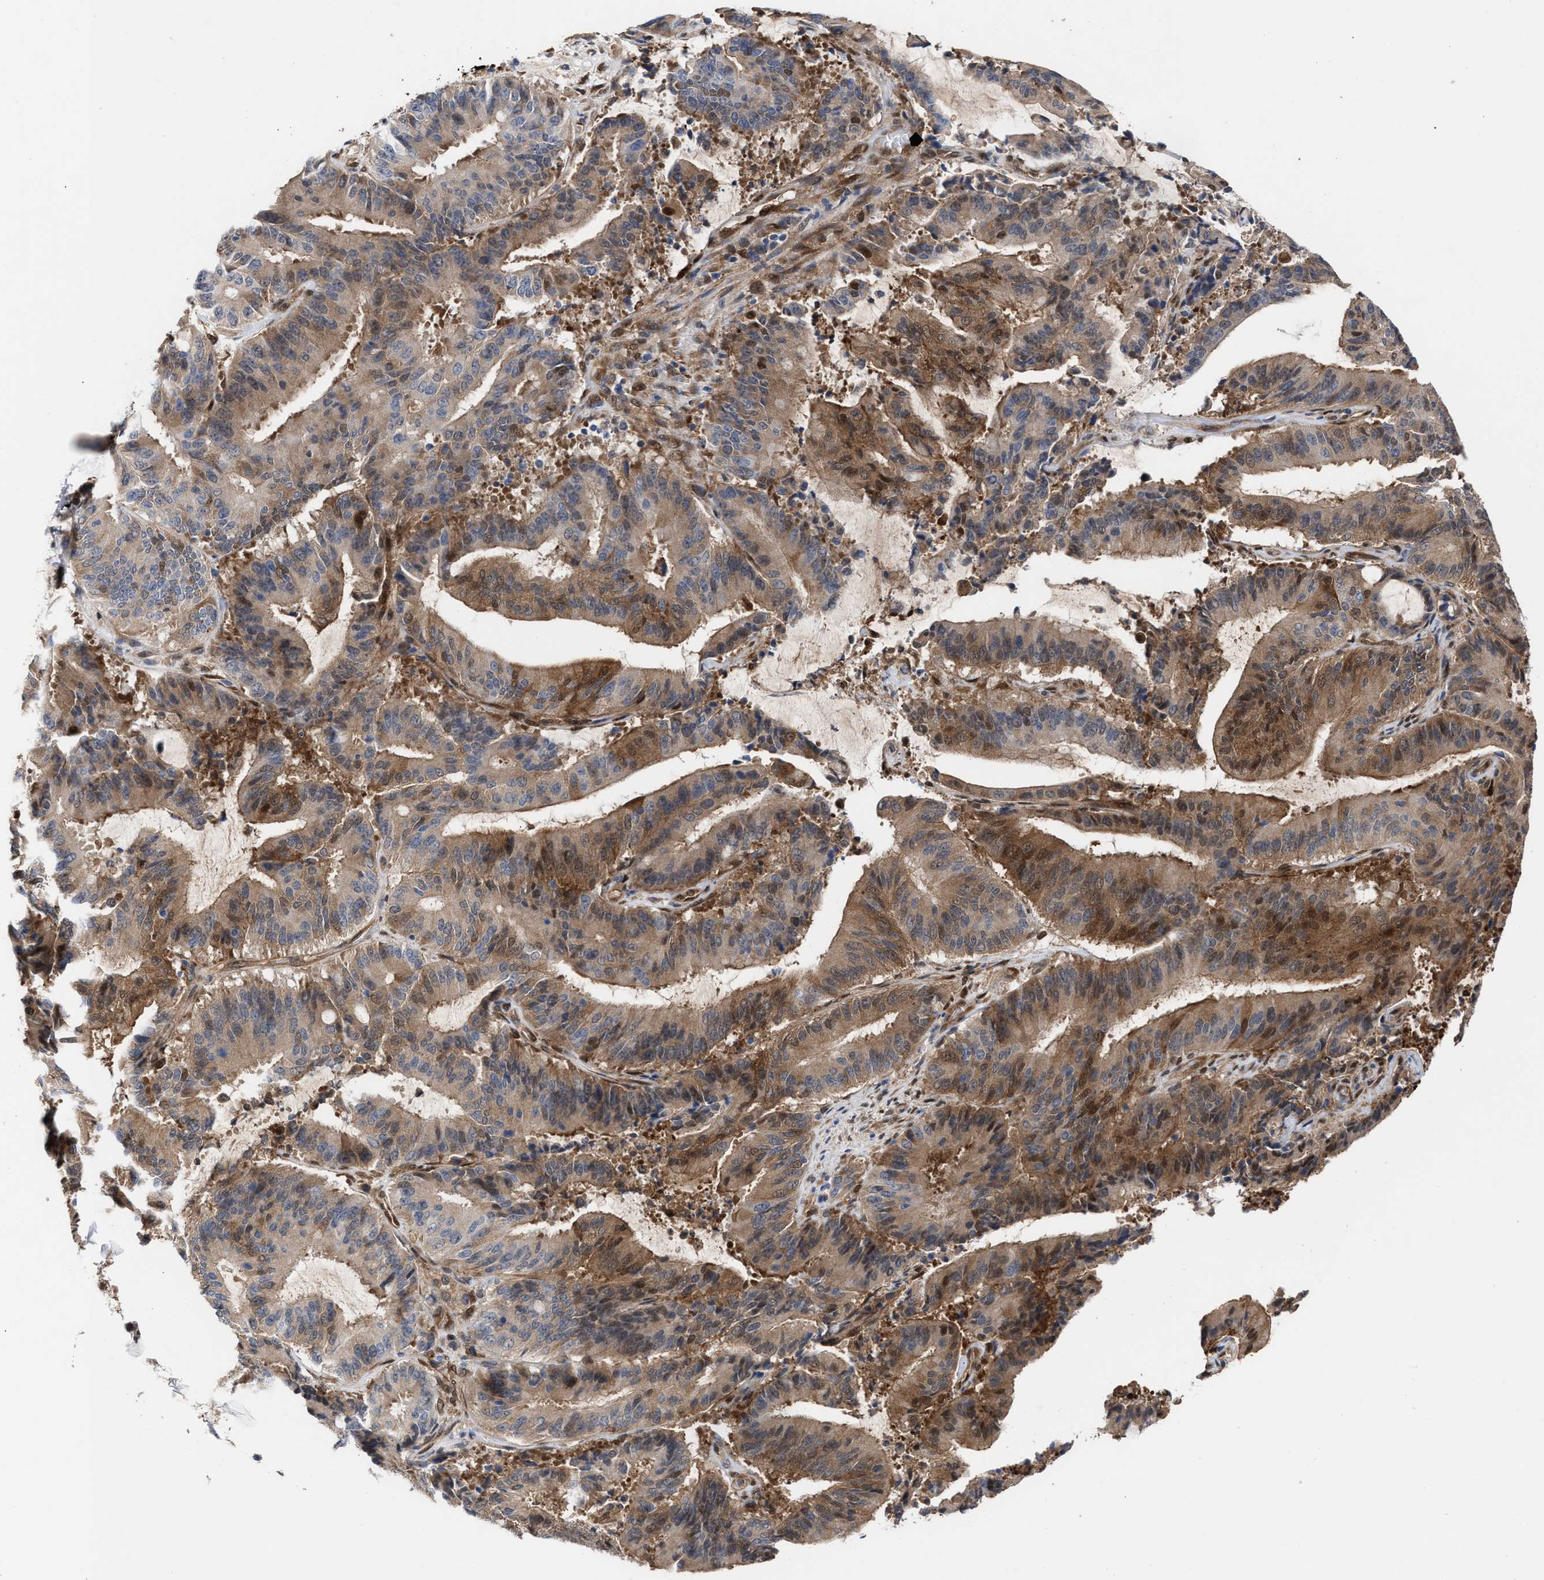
{"staining": {"intensity": "moderate", "quantity": "25%-75%", "location": "cytoplasmic/membranous,nuclear"}, "tissue": "liver cancer", "cell_type": "Tumor cells", "image_type": "cancer", "snomed": [{"axis": "morphology", "description": "Normal tissue, NOS"}, {"axis": "morphology", "description": "Cholangiocarcinoma"}, {"axis": "topography", "description": "Liver"}, {"axis": "topography", "description": "Peripheral nerve tissue"}], "caption": "An immunohistochemistry (IHC) image of neoplastic tissue is shown. Protein staining in brown shows moderate cytoplasmic/membranous and nuclear positivity in cholangiocarcinoma (liver) within tumor cells.", "gene": "TP53I3", "patient": {"sex": "female", "age": 73}}